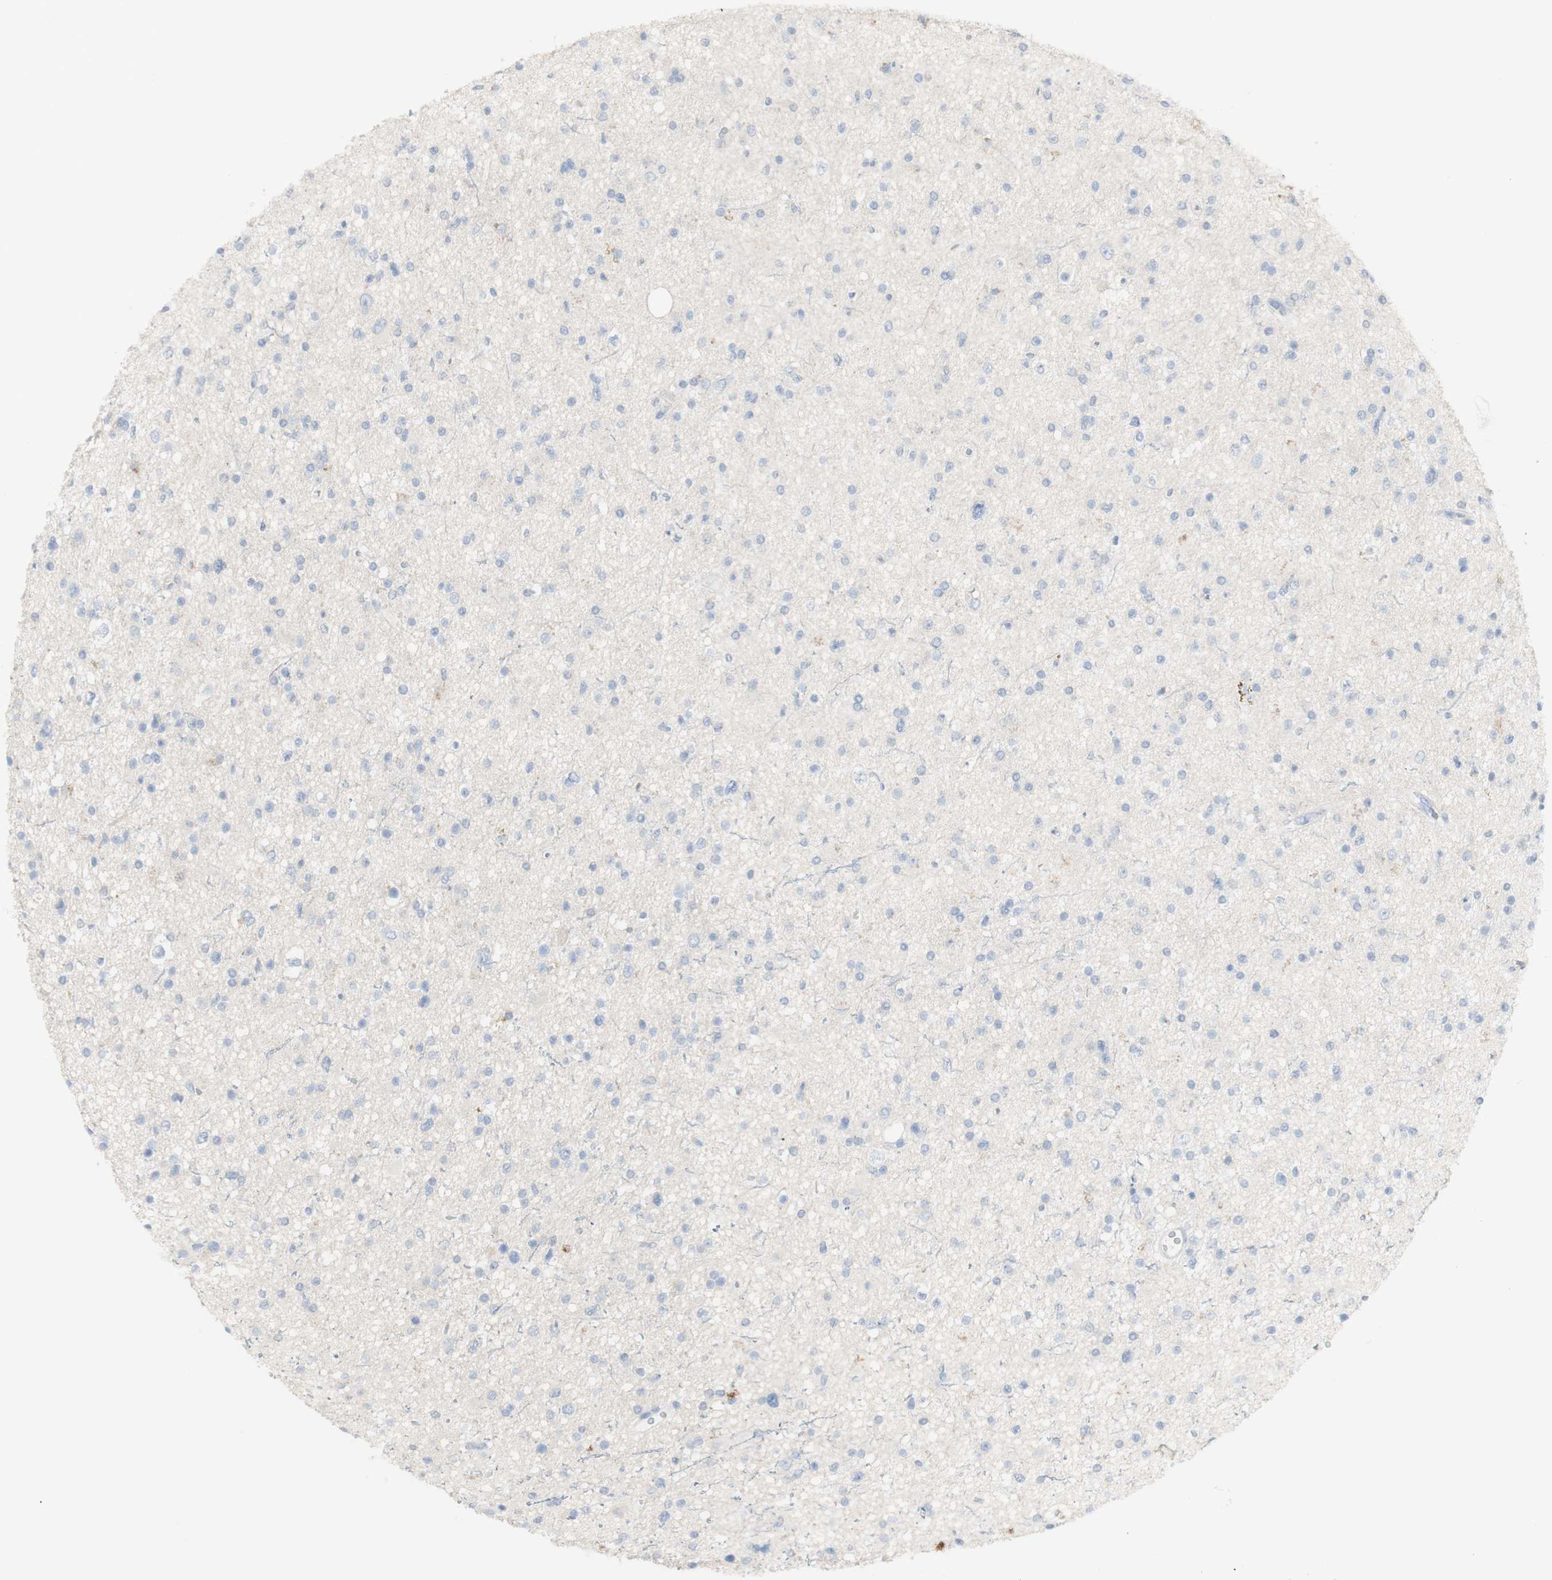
{"staining": {"intensity": "negative", "quantity": "none", "location": "none"}, "tissue": "glioma", "cell_type": "Tumor cells", "image_type": "cancer", "snomed": [{"axis": "morphology", "description": "Glioma, malignant, High grade"}, {"axis": "topography", "description": "Brain"}], "caption": "IHC image of neoplastic tissue: malignant glioma (high-grade) stained with DAB reveals no significant protein positivity in tumor cells. (DAB (3,3'-diaminobenzidine) IHC with hematoxylin counter stain).", "gene": "CD207", "patient": {"sex": "male", "age": 33}}